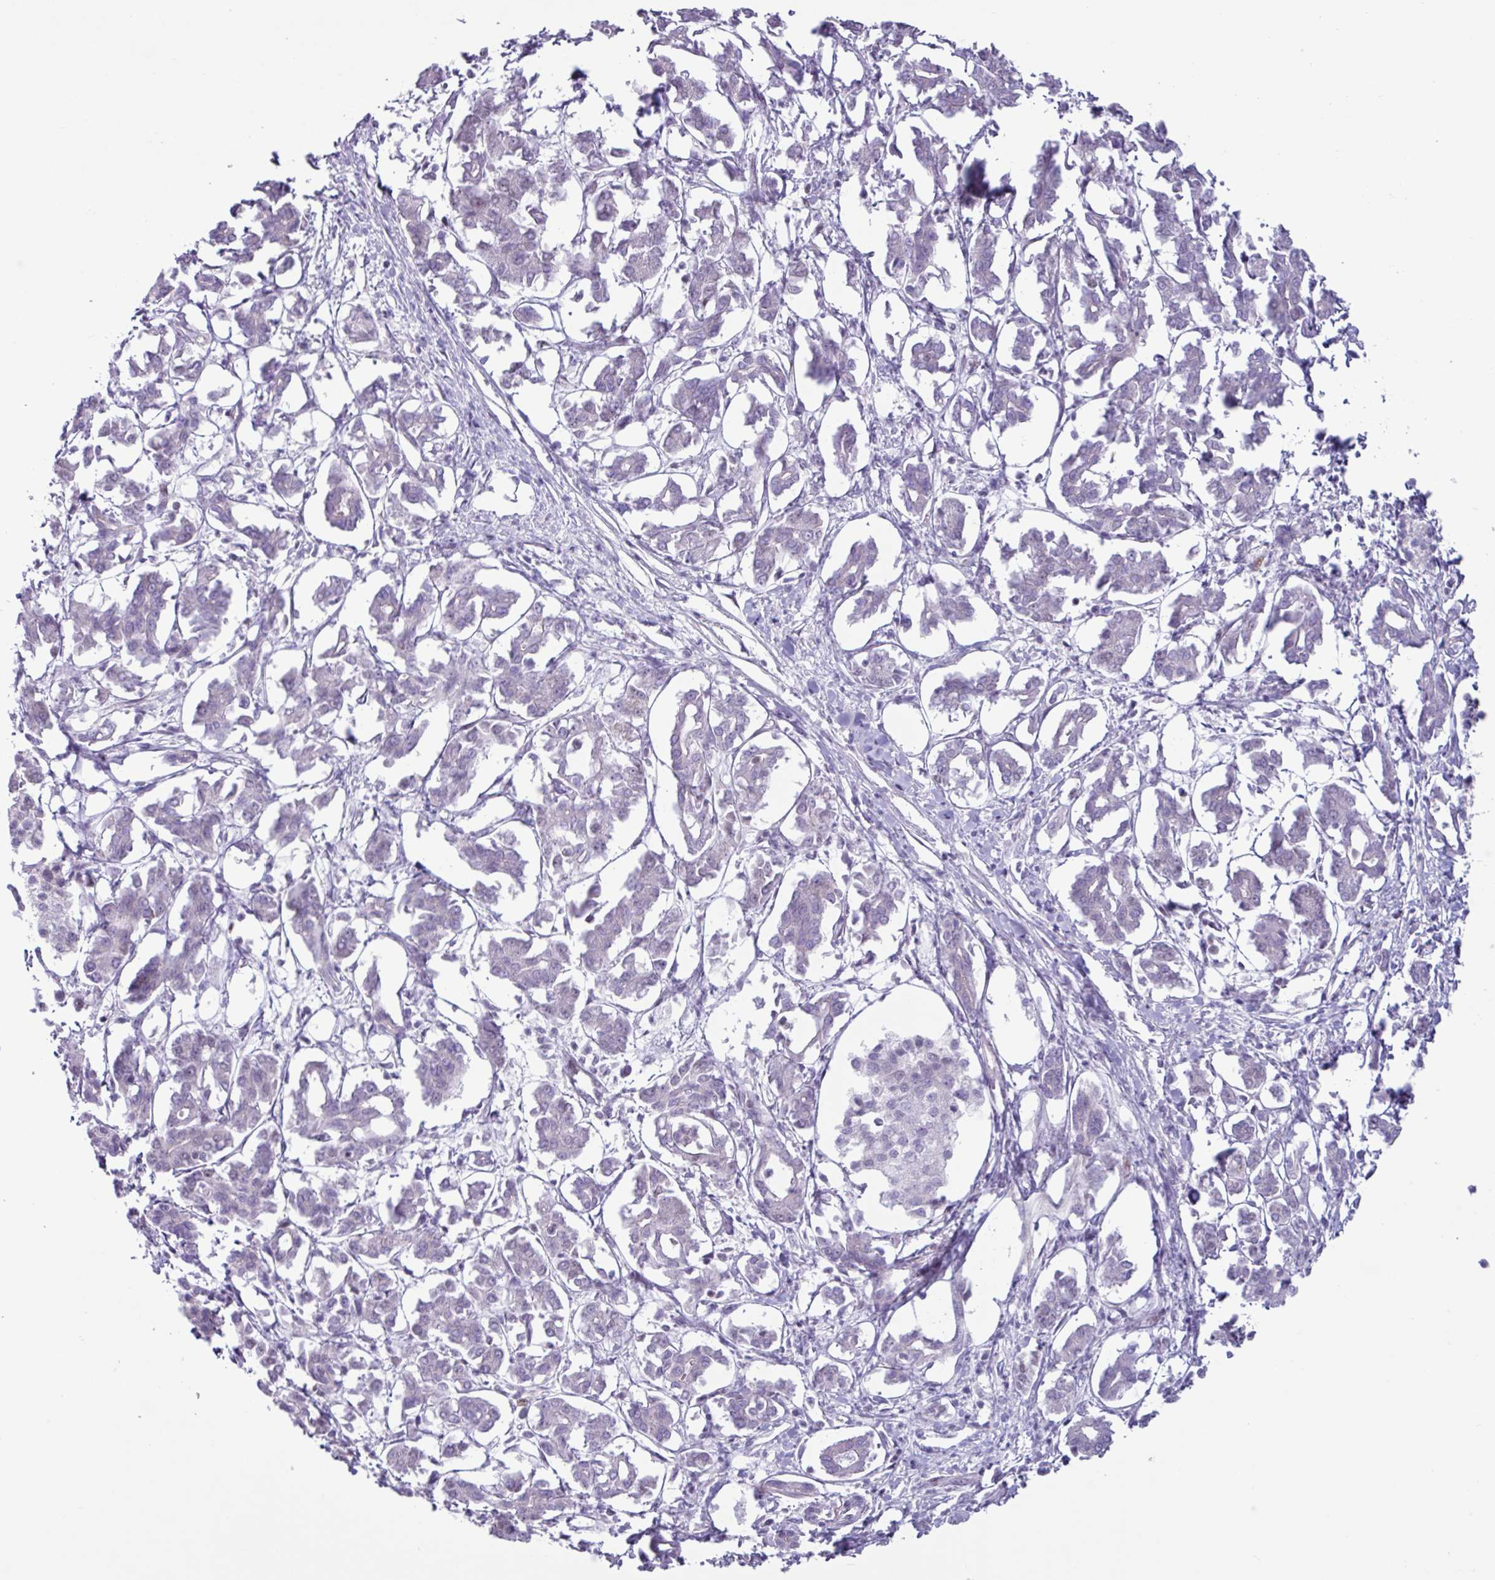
{"staining": {"intensity": "negative", "quantity": "none", "location": "none"}, "tissue": "pancreatic cancer", "cell_type": "Tumor cells", "image_type": "cancer", "snomed": [{"axis": "morphology", "description": "Adenocarcinoma, NOS"}, {"axis": "topography", "description": "Pancreas"}], "caption": "High power microscopy photomicrograph of an immunohistochemistry histopathology image of pancreatic cancer, revealing no significant expression in tumor cells.", "gene": "ZNF575", "patient": {"sex": "male", "age": 61}}